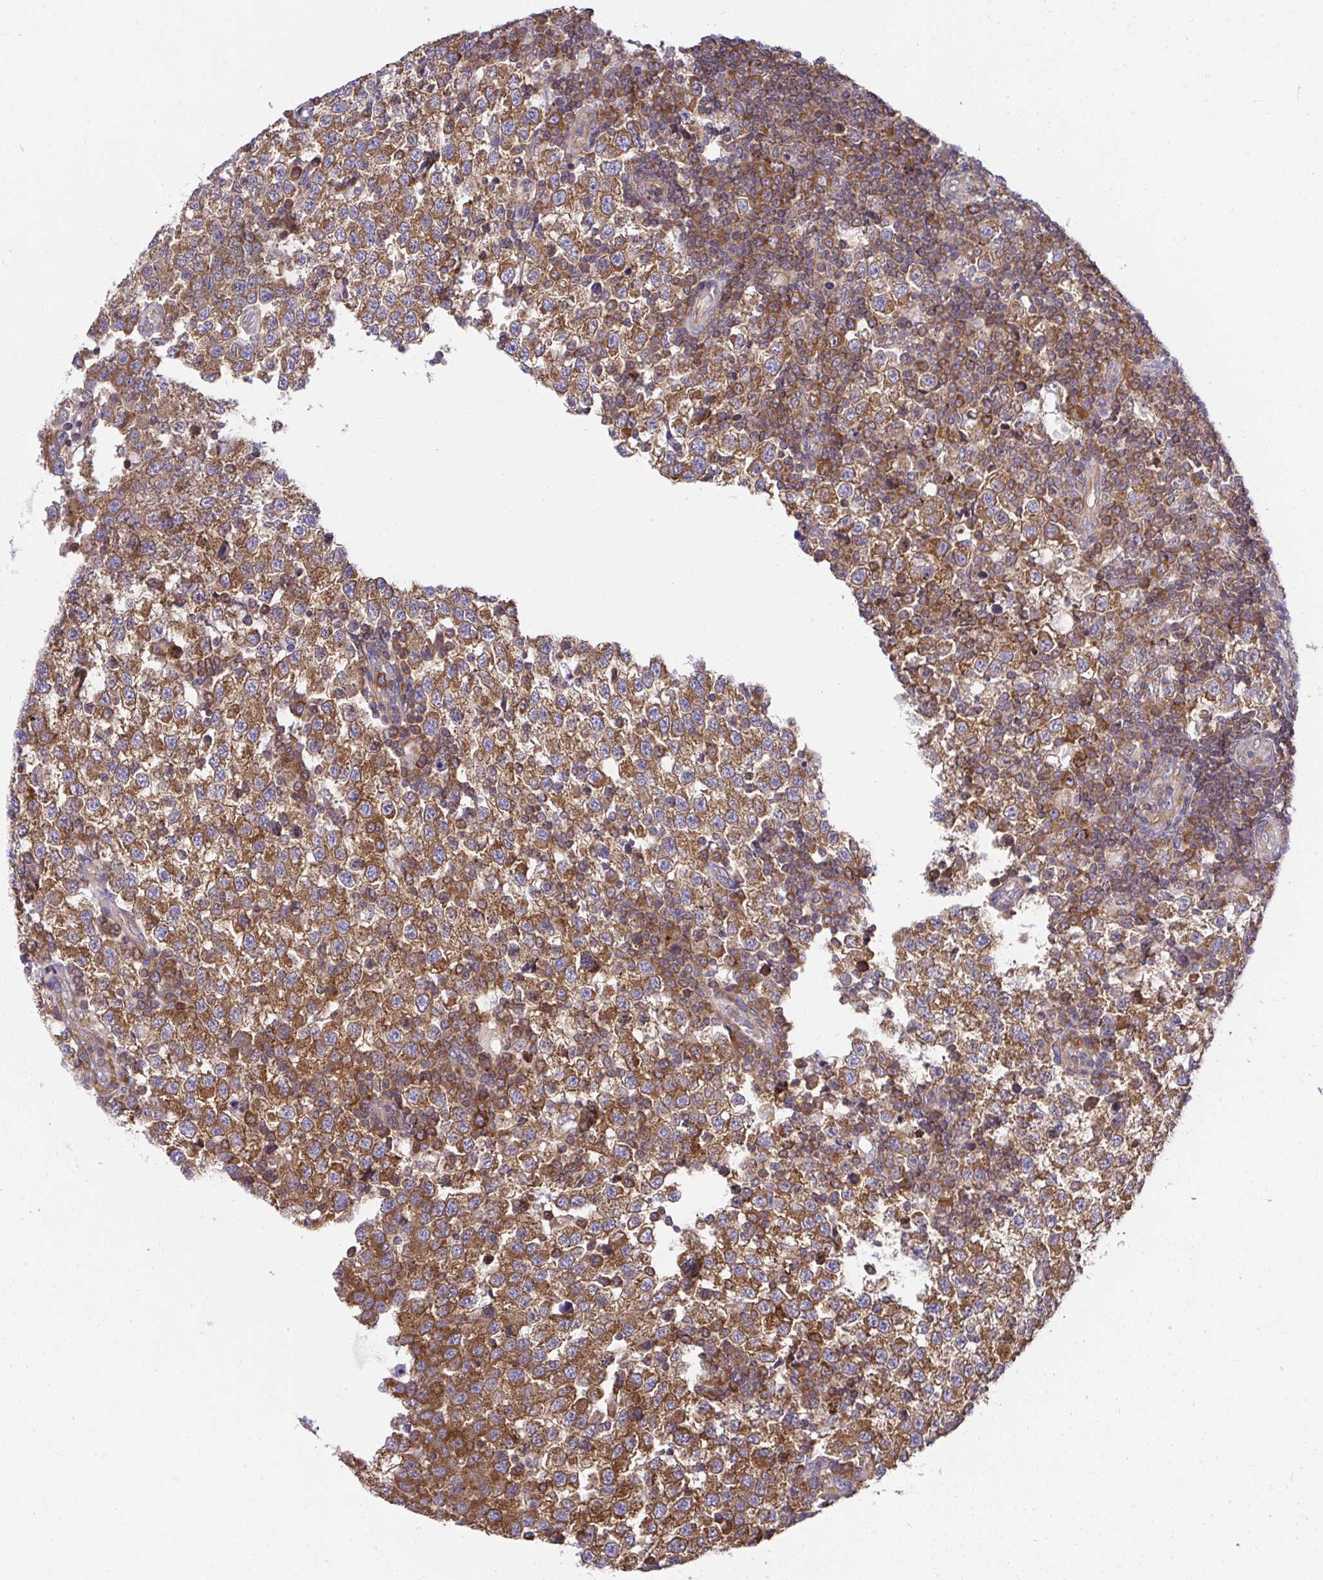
{"staining": {"intensity": "strong", "quantity": ">75%", "location": "cytoplasmic/membranous"}, "tissue": "testis cancer", "cell_type": "Tumor cells", "image_type": "cancer", "snomed": [{"axis": "morphology", "description": "Seminoma, NOS"}, {"axis": "topography", "description": "Testis"}], "caption": "Brown immunohistochemical staining in testis seminoma exhibits strong cytoplasmic/membranous positivity in approximately >75% of tumor cells. (DAB IHC with brightfield microscopy, high magnification).", "gene": "RPS7", "patient": {"sex": "male", "age": 34}}